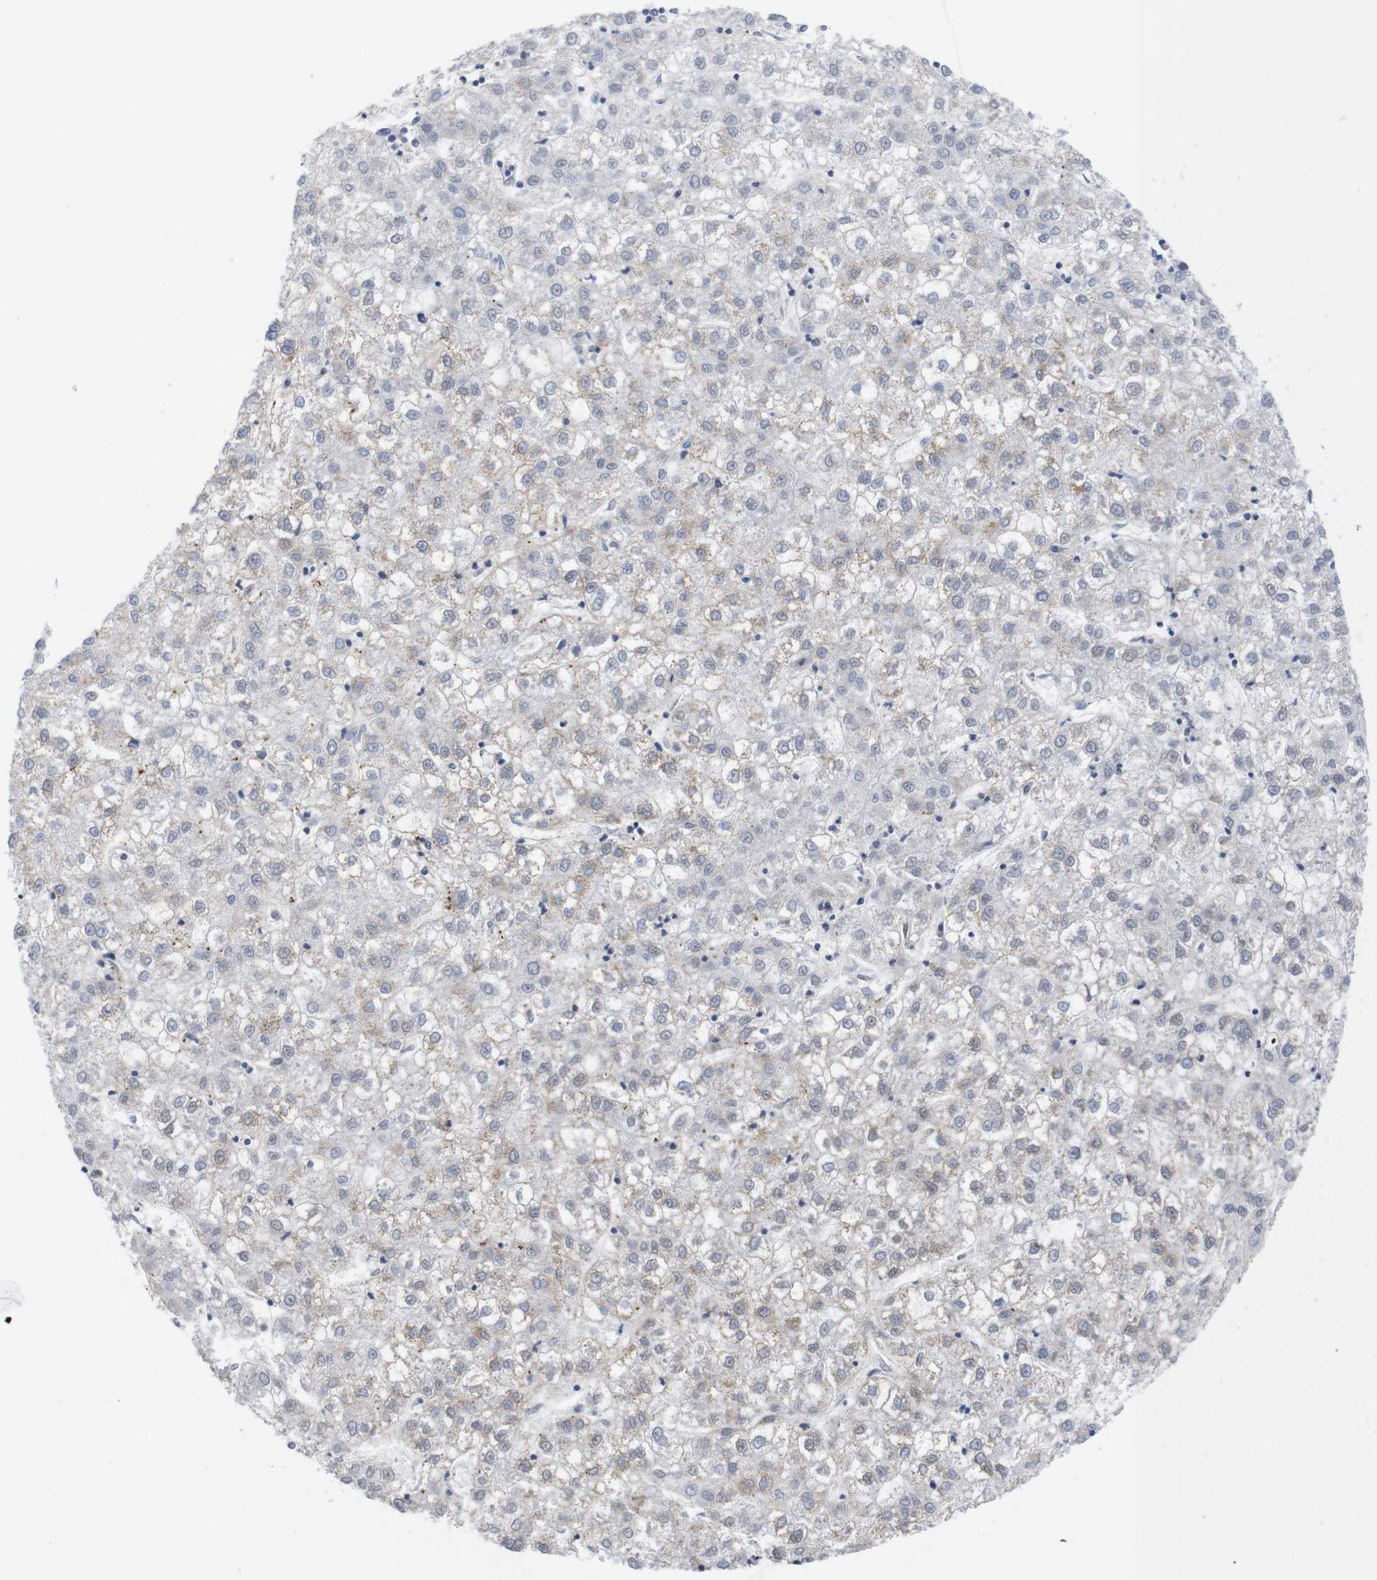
{"staining": {"intensity": "weak", "quantity": ">75%", "location": "cytoplasmic/membranous"}, "tissue": "liver cancer", "cell_type": "Tumor cells", "image_type": "cancer", "snomed": [{"axis": "morphology", "description": "Carcinoma, Hepatocellular, NOS"}, {"axis": "topography", "description": "Liver"}], "caption": "Protein staining of liver cancer (hepatocellular carcinoma) tissue reveals weak cytoplasmic/membranous expression in approximately >75% of tumor cells.", "gene": "USH1C", "patient": {"sex": "male", "age": 72}}